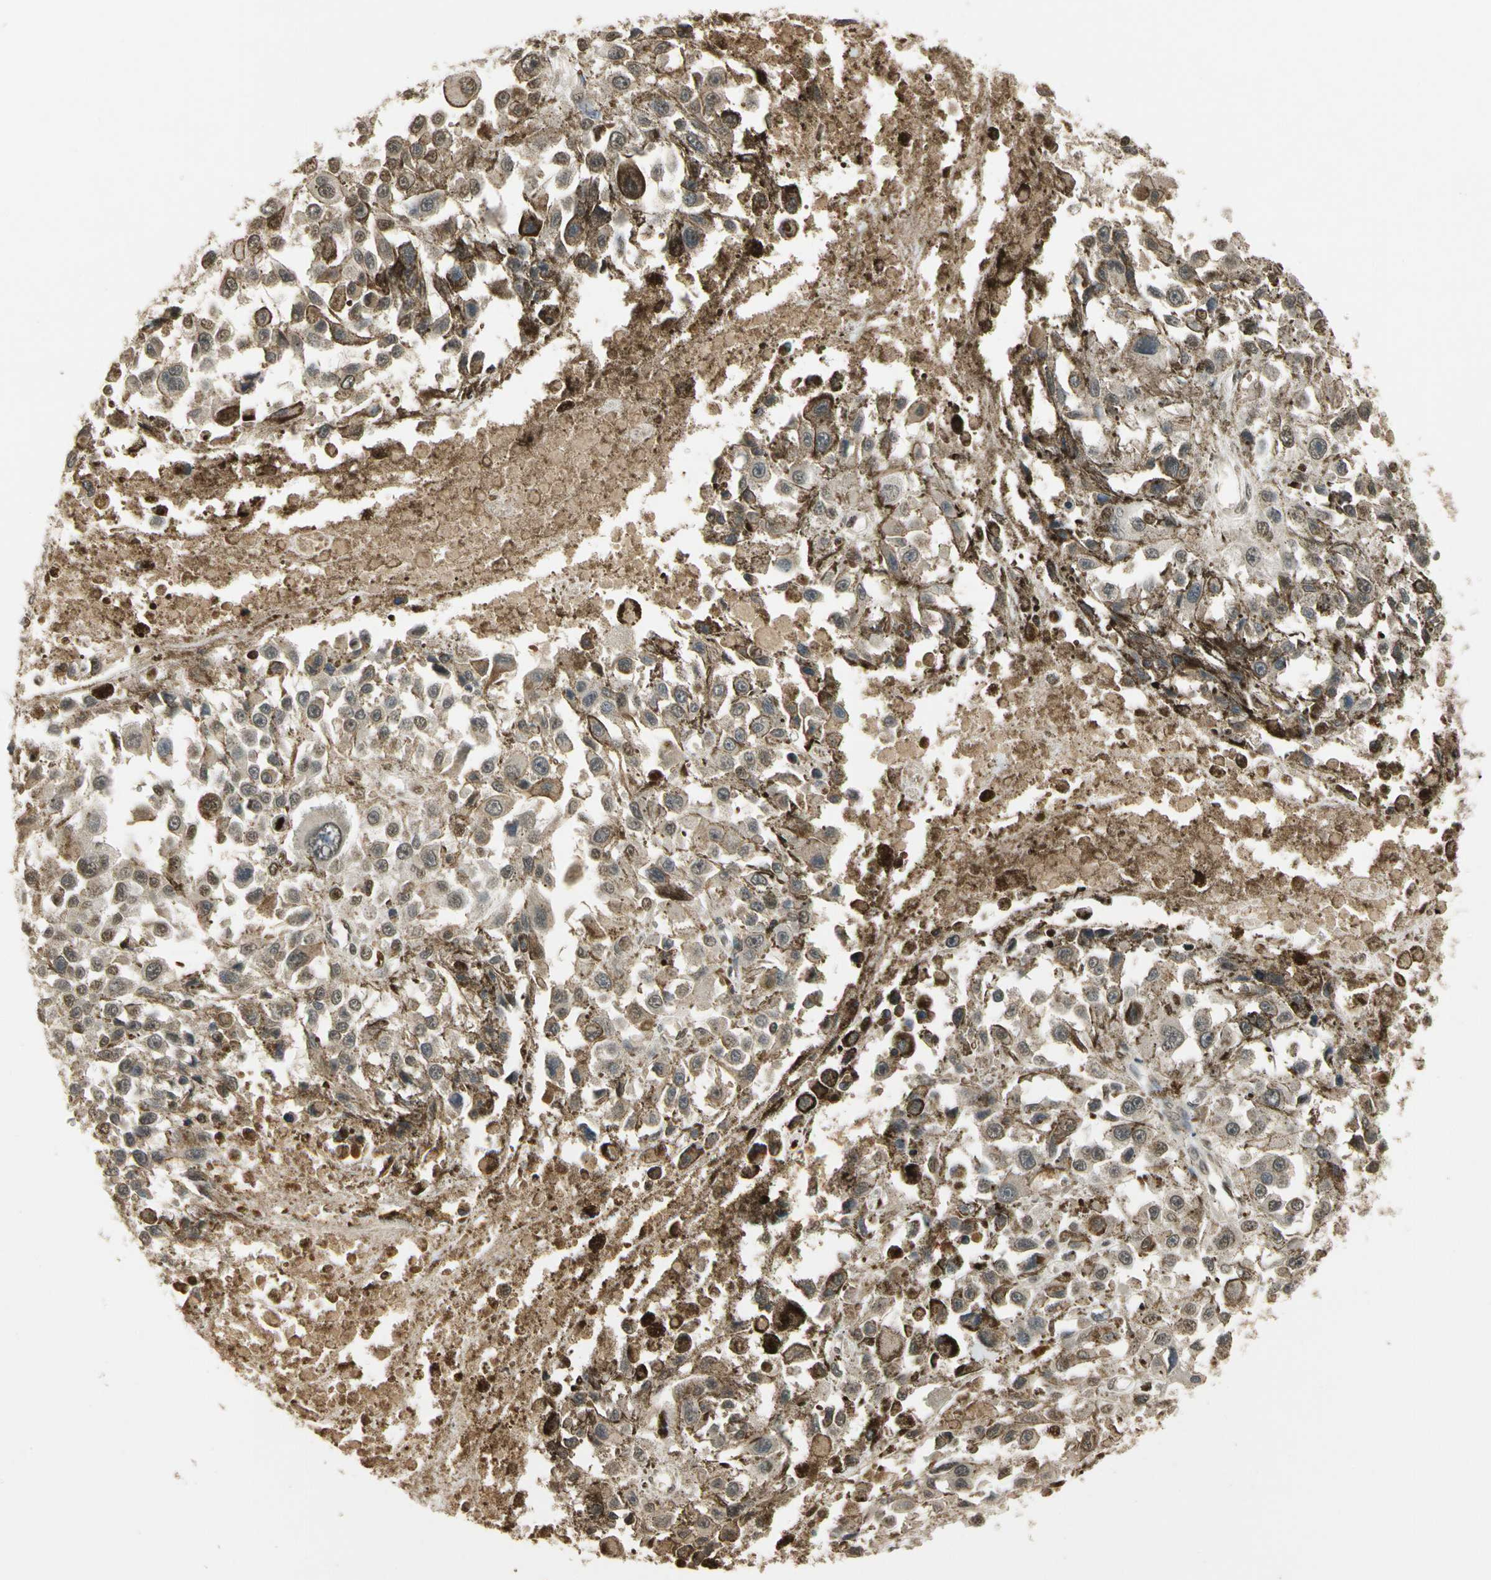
{"staining": {"intensity": "weak", "quantity": ">75%", "location": "cytoplasmic/membranous,nuclear"}, "tissue": "melanoma", "cell_type": "Tumor cells", "image_type": "cancer", "snomed": [{"axis": "morphology", "description": "Malignant melanoma, Metastatic site"}, {"axis": "topography", "description": "Lymph node"}], "caption": "IHC micrograph of neoplastic tissue: human malignant melanoma (metastatic site) stained using IHC exhibits low levels of weak protein expression localized specifically in the cytoplasmic/membranous and nuclear of tumor cells, appearing as a cytoplasmic/membranous and nuclear brown color.", "gene": "SOD1", "patient": {"sex": "male", "age": 59}}